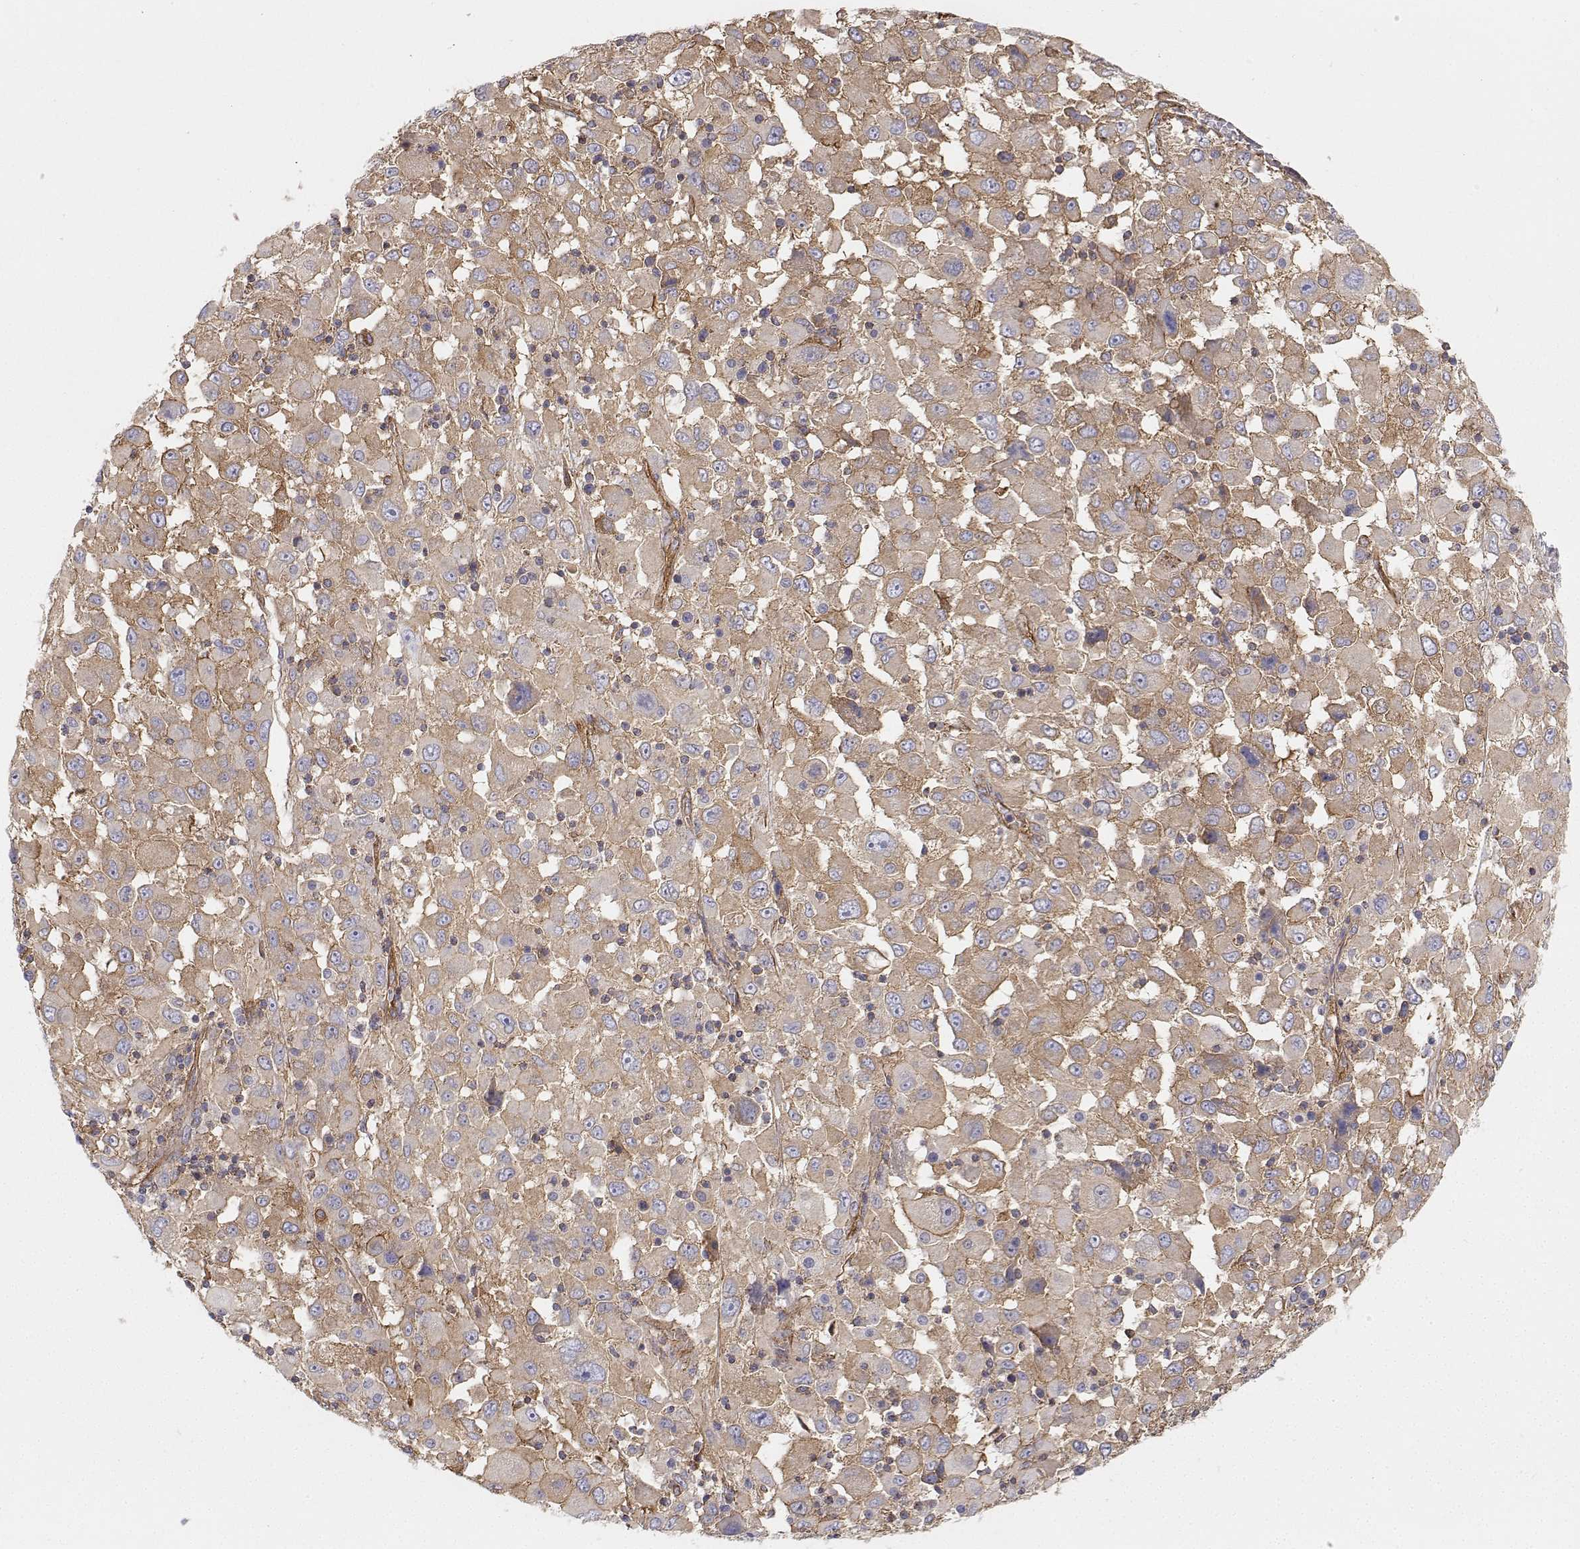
{"staining": {"intensity": "weak", "quantity": ">75%", "location": "cytoplasmic/membranous"}, "tissue": "melanoma", "cell_type": "Tumor cells", "image_type": "cancer", "snomed": [{"axis": "morphology", "description": "Malignant melanoma, Metastatic site"}, {"axis": "topography", "description": "Soft tissue"}], "caption": "A histopathology image of malignant melanoma (metastatic site) stained for a protein exhibits weak cytoplasmic/membranous brown staining in tumor cells.", "gene": "MYH9", "patient": {"sex": "male", "age": 50}}